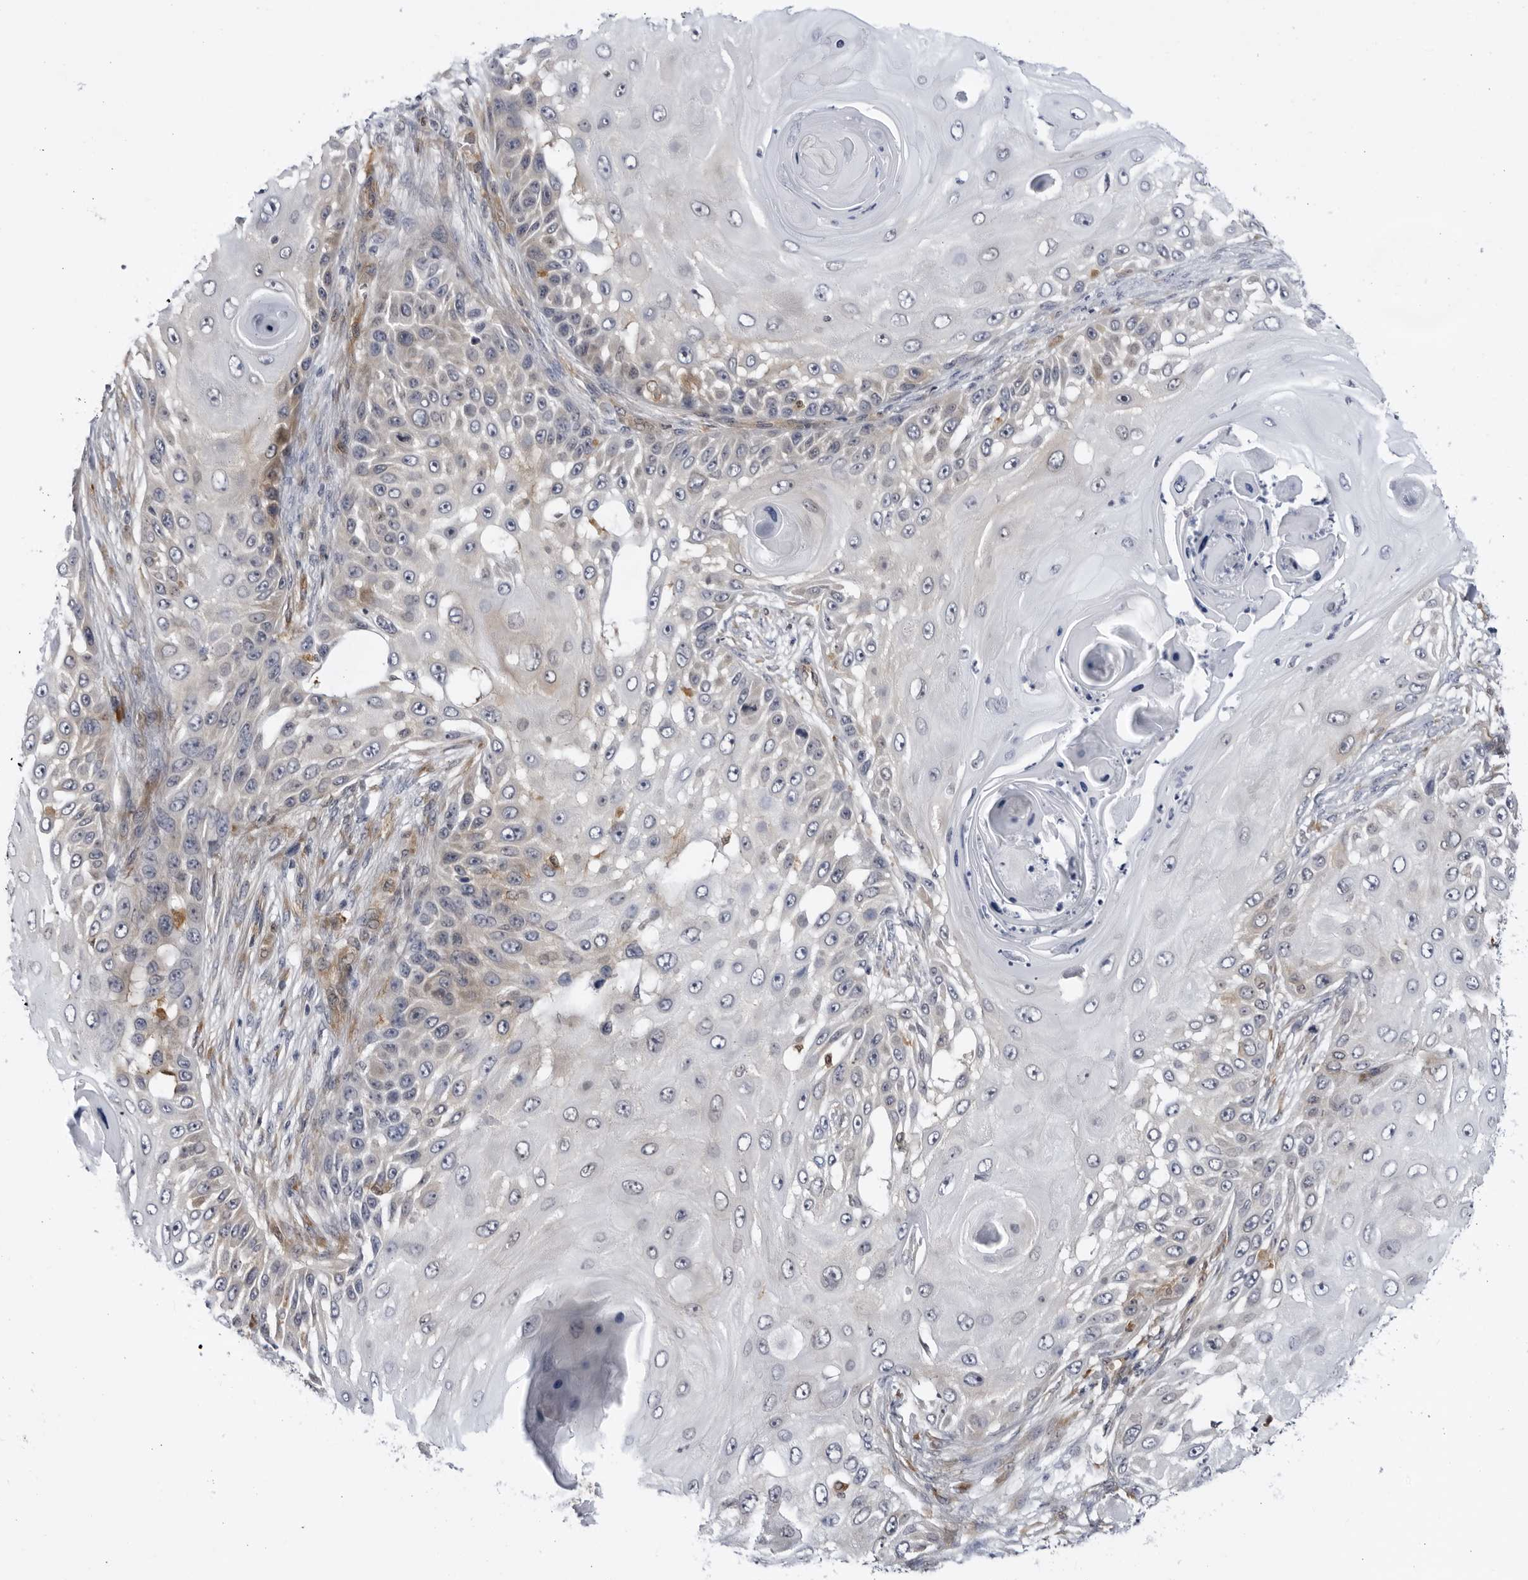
{"staining": {"intensity": "weak", "quantity": "<25%", "location": "cytoplasmic/membranous"}, "tissue": "skin cancer", "cell_type": "Tumor cells", "image_type": "cancer", "snomed": [{"axis": "morphology", "description": "Squamous cell carcinoma, NOS"}, {"axis": "topography", "description": "Skin"}], "caption": "Immunohistochemical staining of human squamous cell carcinoma (skin) shows no significant expression in tumor cells.", "gene": "BMP2K", "patient": {"sex": "female", "age": 44}}